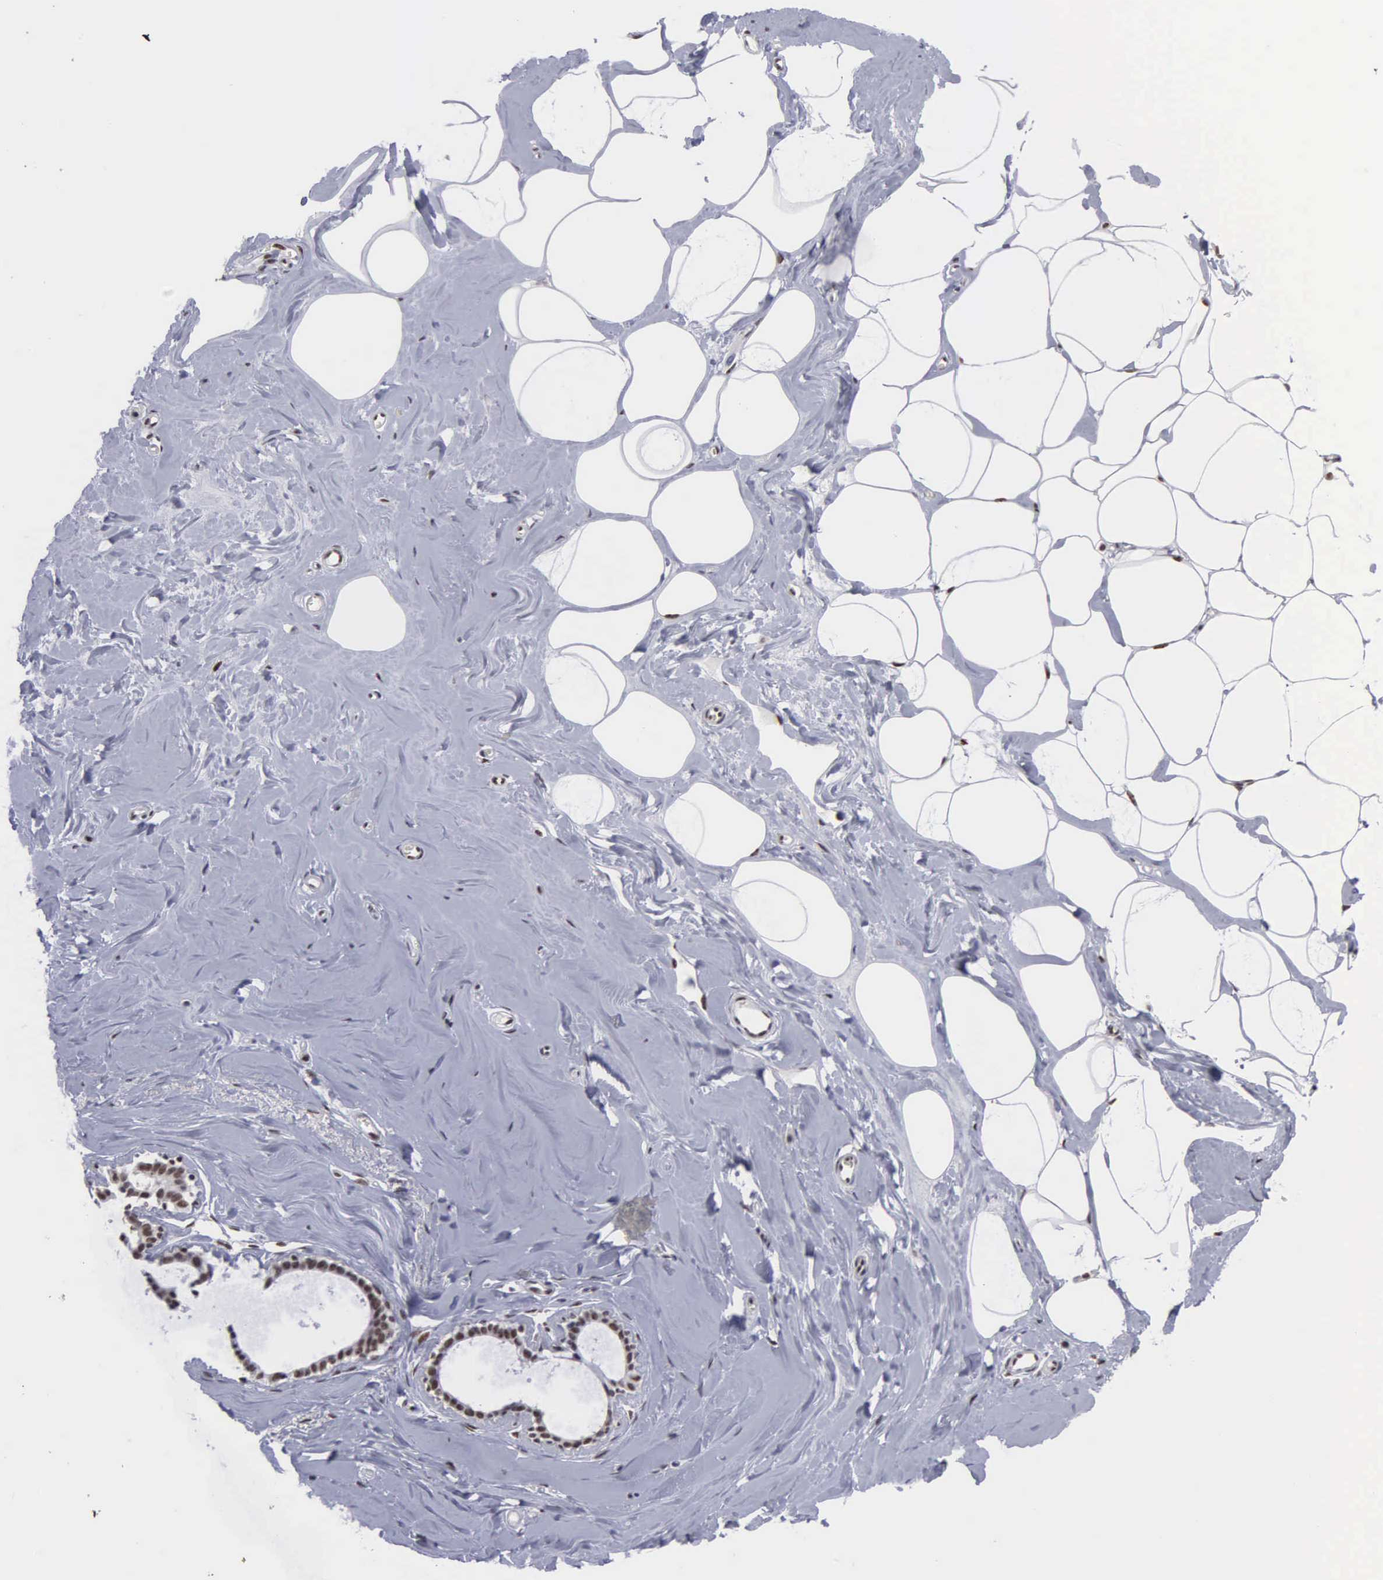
{"staining": {"intensity": "moderate", "quantity": ">75%", "location": "nuclear"}, "tissue": "breast", "cell_type": "Adipocytes", "image_type": "normal", "snomed": [{"axis": "morphology", "description": "Normal tissue, NOS"}, {"axis": "topography", "description": "Breast"}], "caption": "Protein expression analysis of normal breast reveals moderate nuclear positivity in about >75% of adipocytes. (Brightfield microscopy of DAB IHC at high magnification).", "gene": "KIAA0586", "patient": {"sex": "female", "age": 45}}